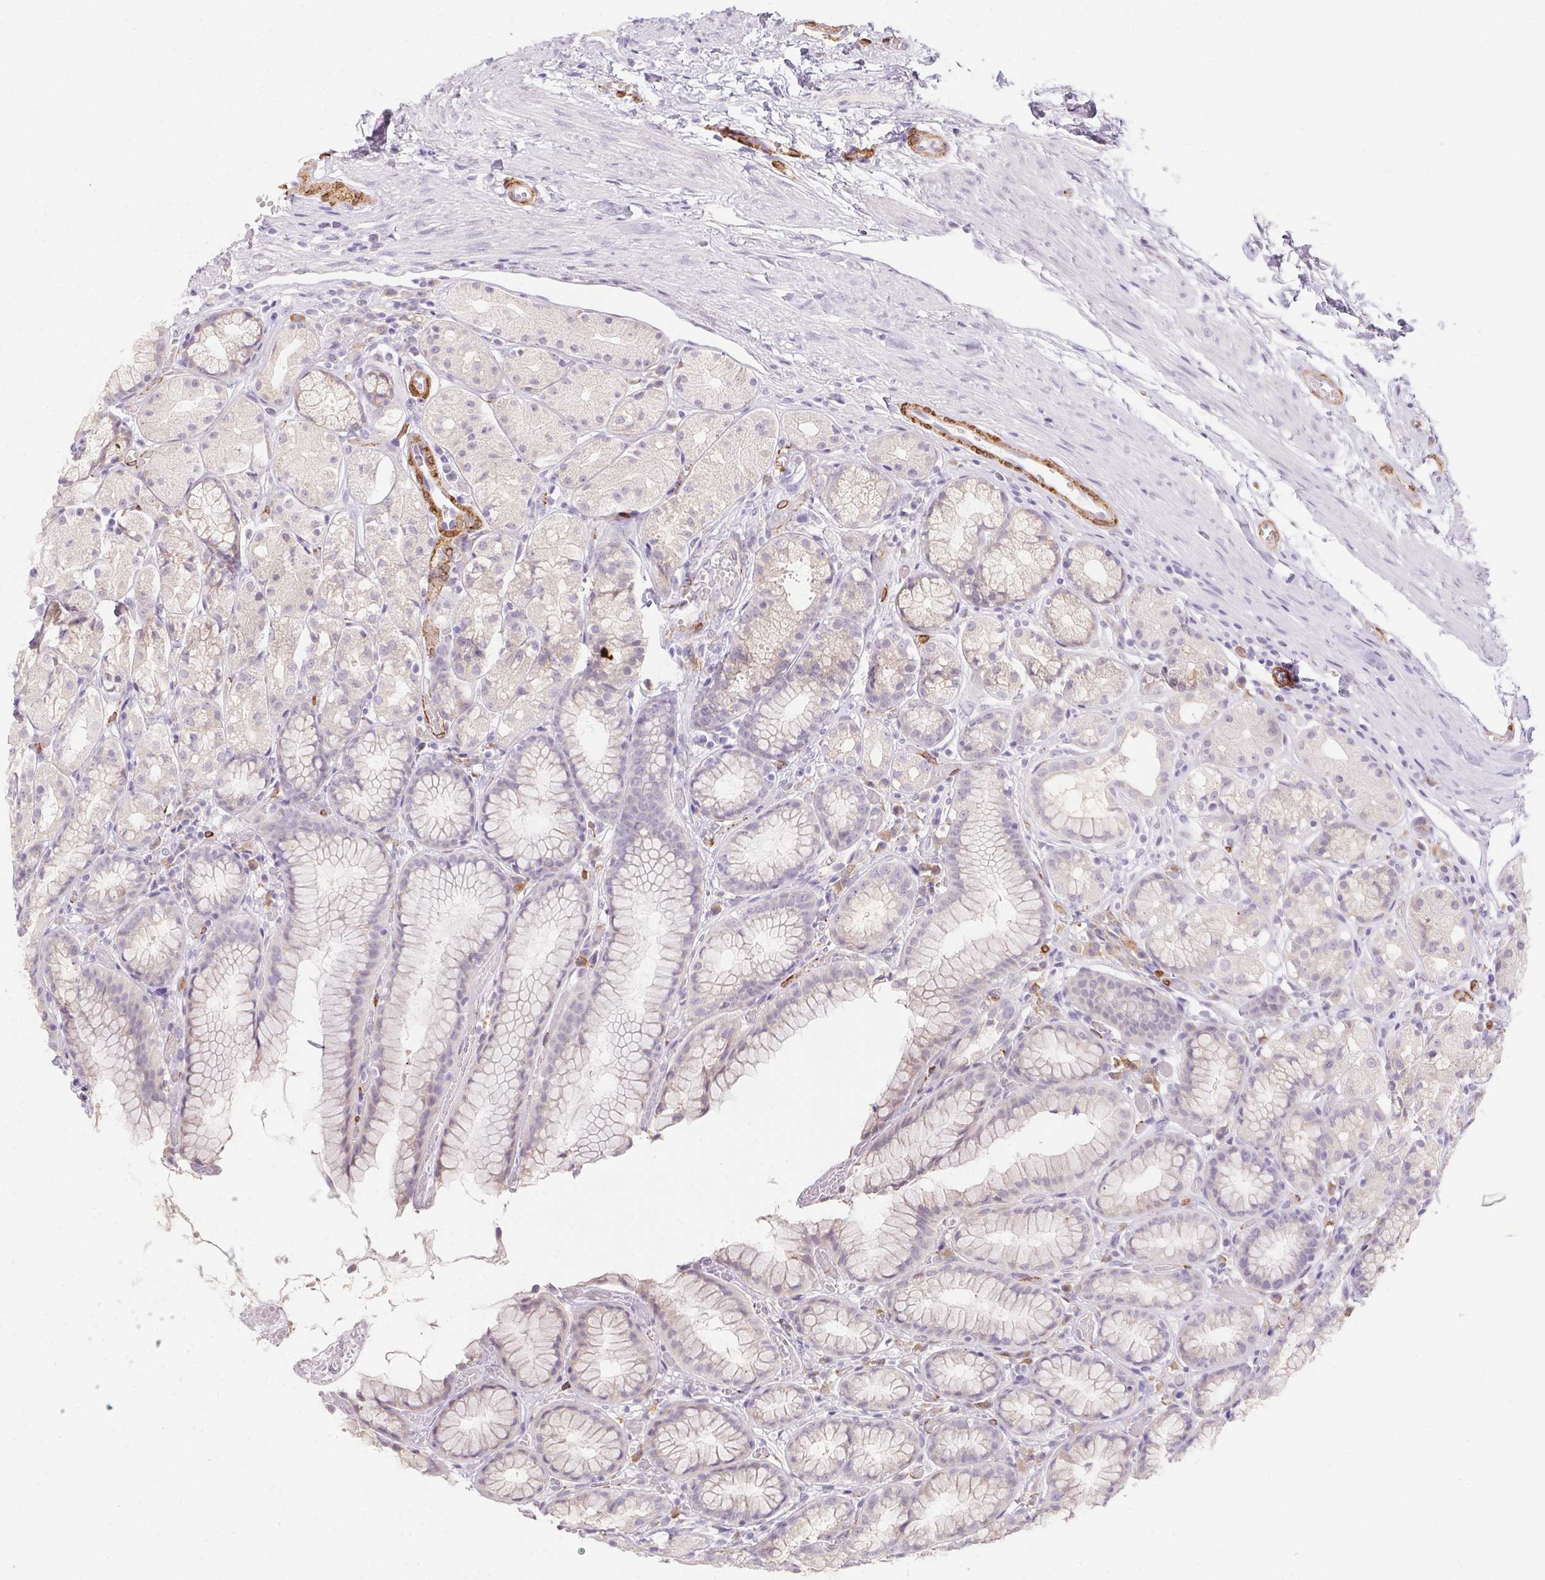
{"staining": {"intensity": "moderate", "quantity": "<25%", "location": "cytoplasmic/membranous"}, "tissue": "stomach", "cell_type": "Glandular cells", "image_type": "normal", "snomed": [{"axis": "morphology", "description": "Normal tissue, NOS"}, {"axis": "topography", "description": "Stomach"}], "caption": "Protein expression analysis of normal stomach shows moderate cytoplasmic/membranous positivity in about <25% of glandular cells.", "gene": "HRC", "patient": {"sex": "male", "age": 70}}